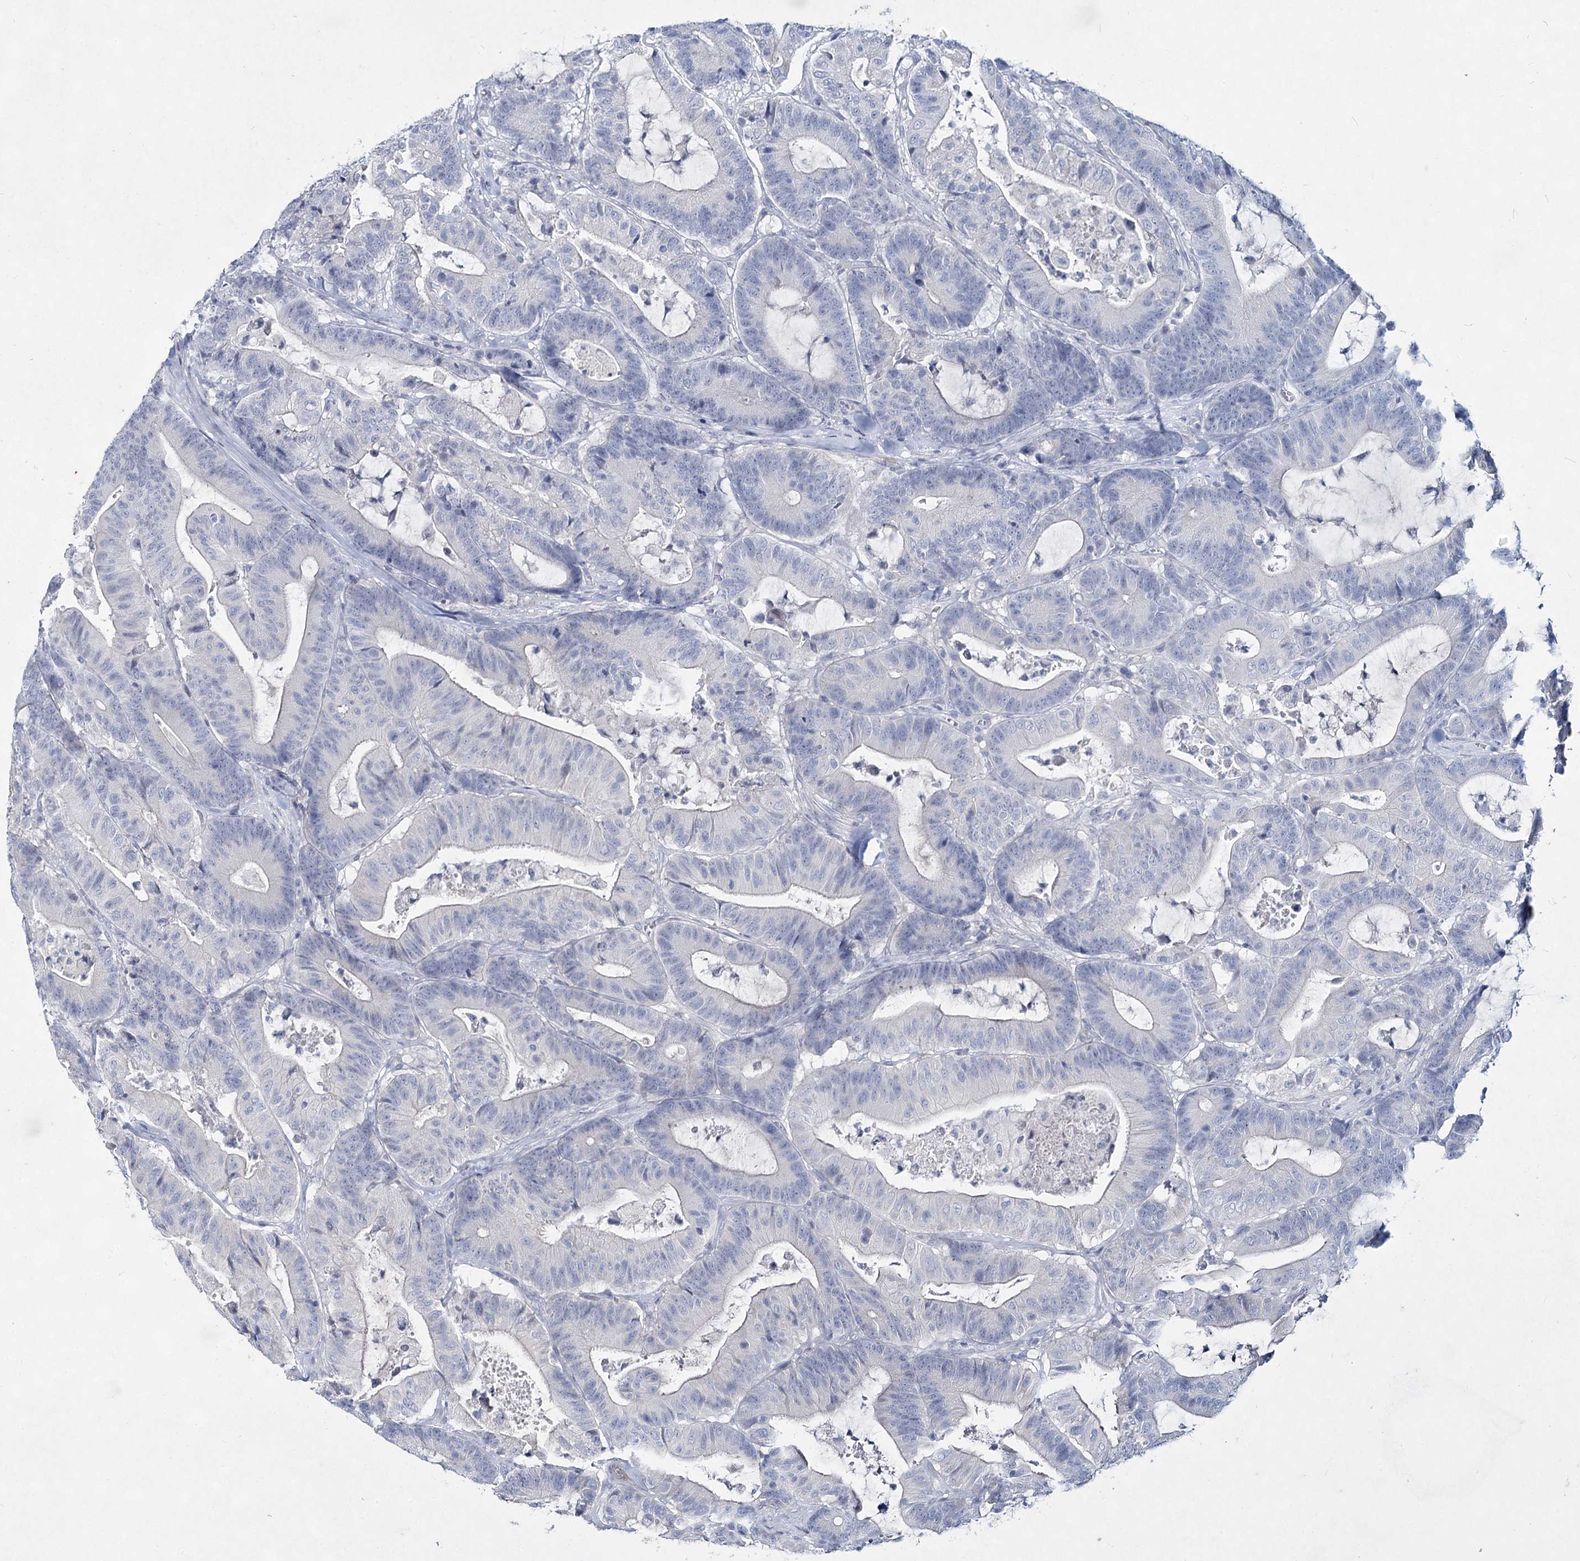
{"staining": {"intensity": "negative", "quantity": "none", "location": "none"}, "tissue": "colorectal cancer", "cell_type": "Tumor cells", "image_type": "cancer", "snomed": [{"axis": "morphology", "description": "Adenocarcinoma, NOS"}, {"axis": "topography", "description": "Colon"}], "caption": "An image of human colorectal cancer (adenocarcinoma) is negative for staining in tumor cells. (DAB immunohistochemistry (IHC) visualized using brightfield microscopy, high magnification).", "gene": "CCDC73", "patient": {"sex": "female", "age": 84}}